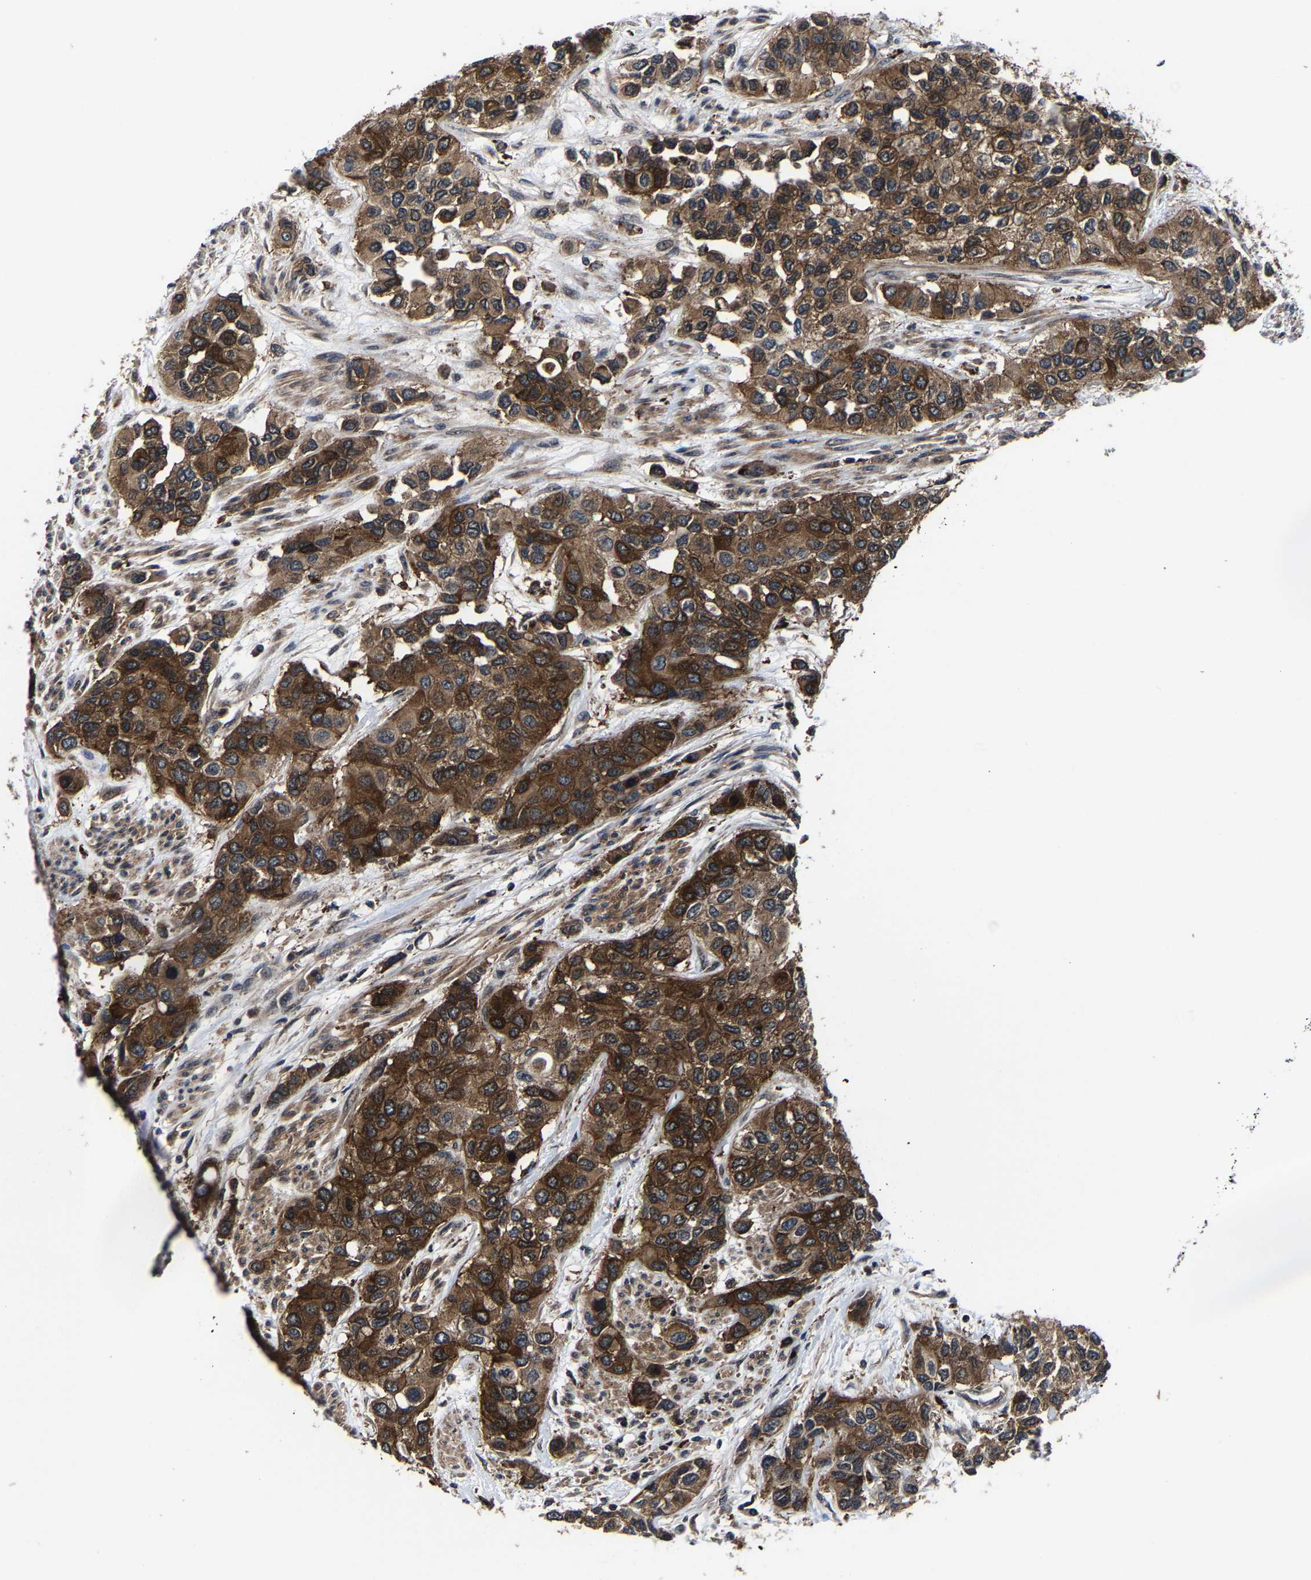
{"staining": {"intensity": "strong", "quantity": ">75%", "location": "cytoplasmic/membranous"}, "tissue": "urothelial cancer", "cell_type": "Tumor cells", "image_type": "cancer", "snomed": [{"axis": "morphology", "description": "Urothelial carcinoma, High grade"}, {"axis": "topography", "description": "Urinary bladder"}], "caption": "The photomicrograph reveals immunohistochemical staining of urothelial carcinoma (high-grade). There is strong cytoplasmic/membranous positivity is present in approximately >75% of tumor cells.", "gene": "ZCCHC7", "patient": {"sex": "female", "age": 56}}